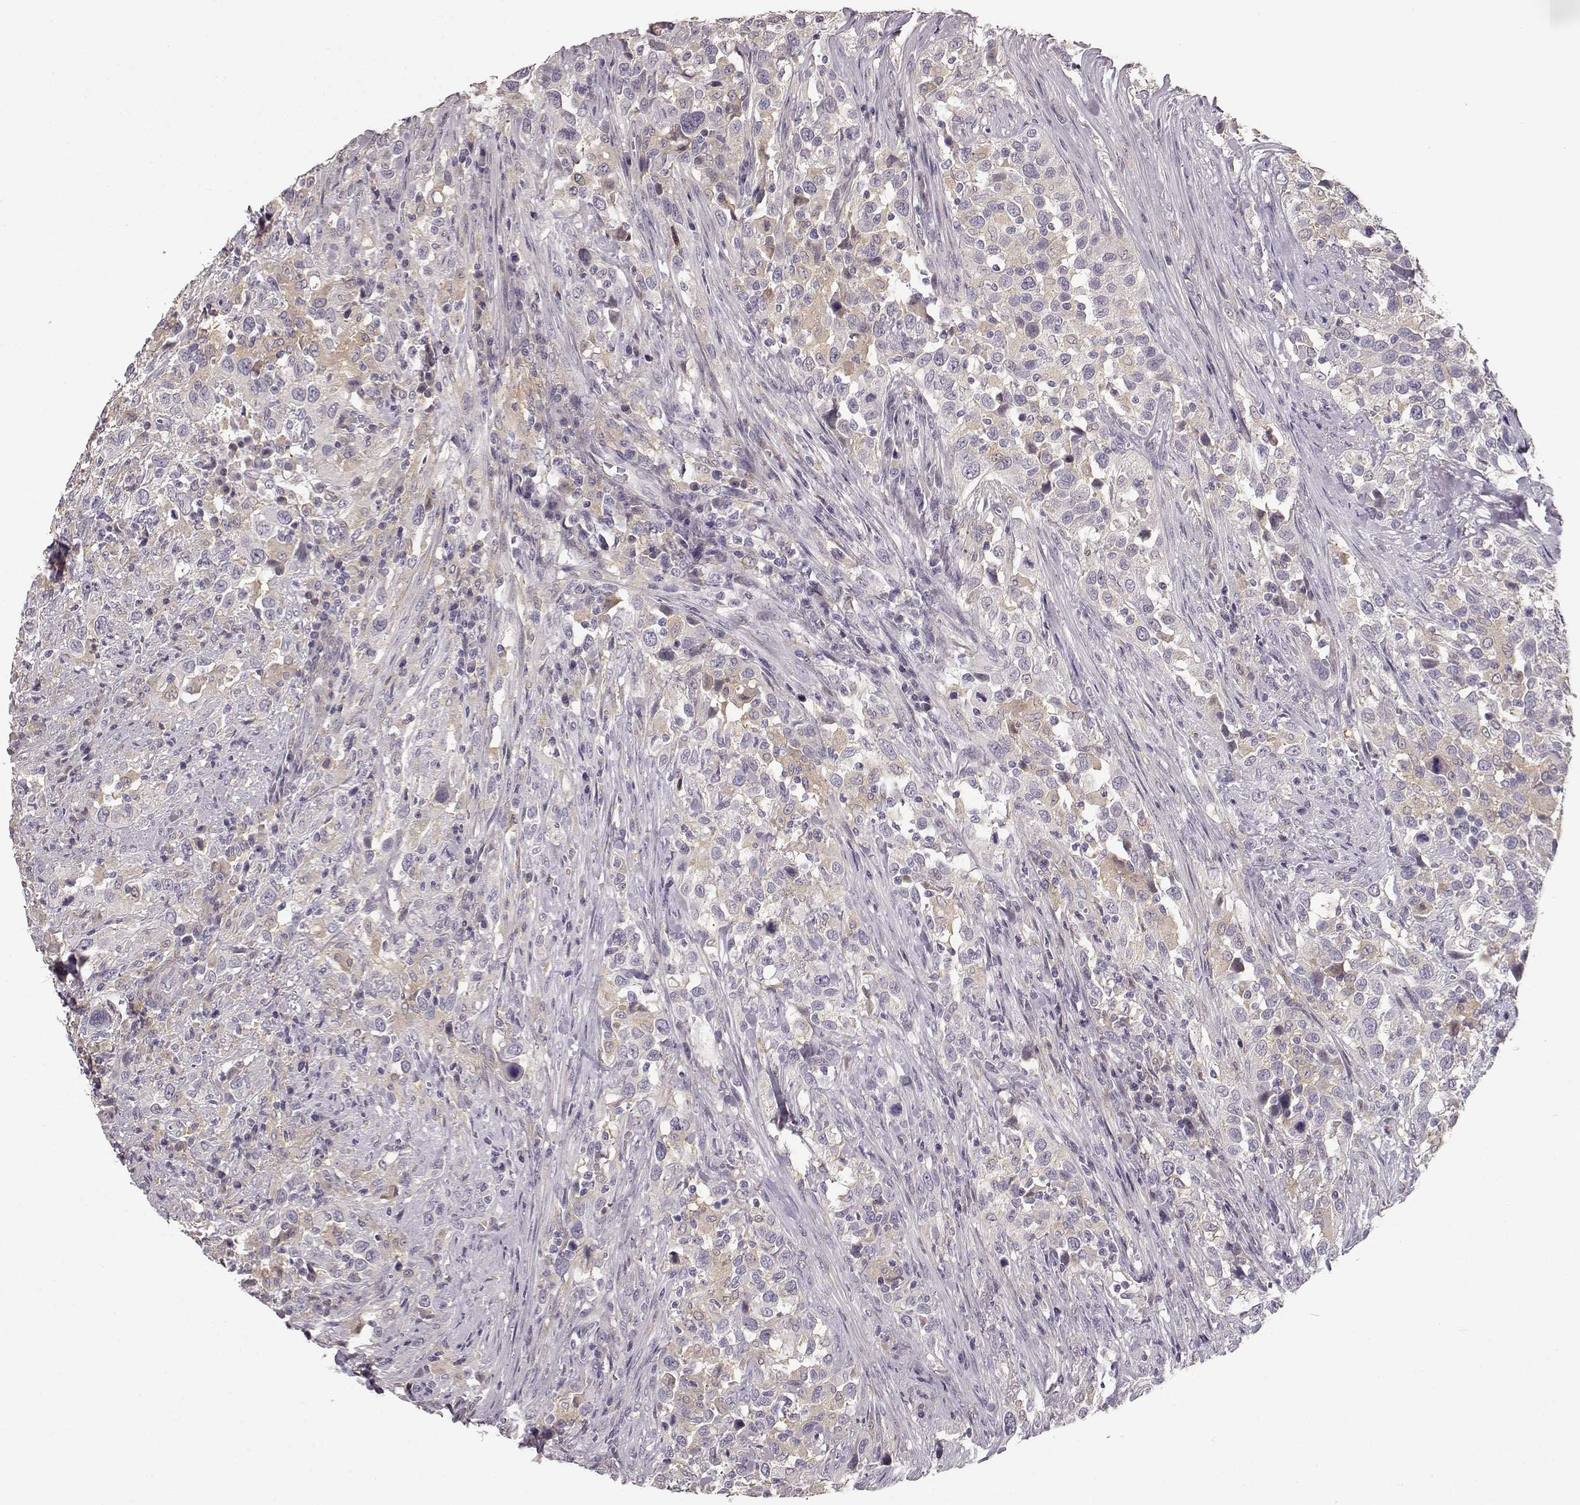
{"staining": {"intensity": "weak", "quantity": "25%-75%", "location": "cytoplasmic/membranous"}, "tissue": "urothelial cancer", "cell_type": "Tumor cells", "image_type": "cancer", "snomed": [{"axis": "morphology", "description": "Urothelial carcinoma, NOS"}, {"axis": "morphology", "description": "Urothelial carcinoma, High grade"}, {"axis": "topography", "description": "Urinary bladder"}], "caption": "Transitional cell carcinoma stained with a protein marker reveals weak staining in tumor cells.", "gene": "GPR50", "patient": {"sex": "female", "age": 64}}